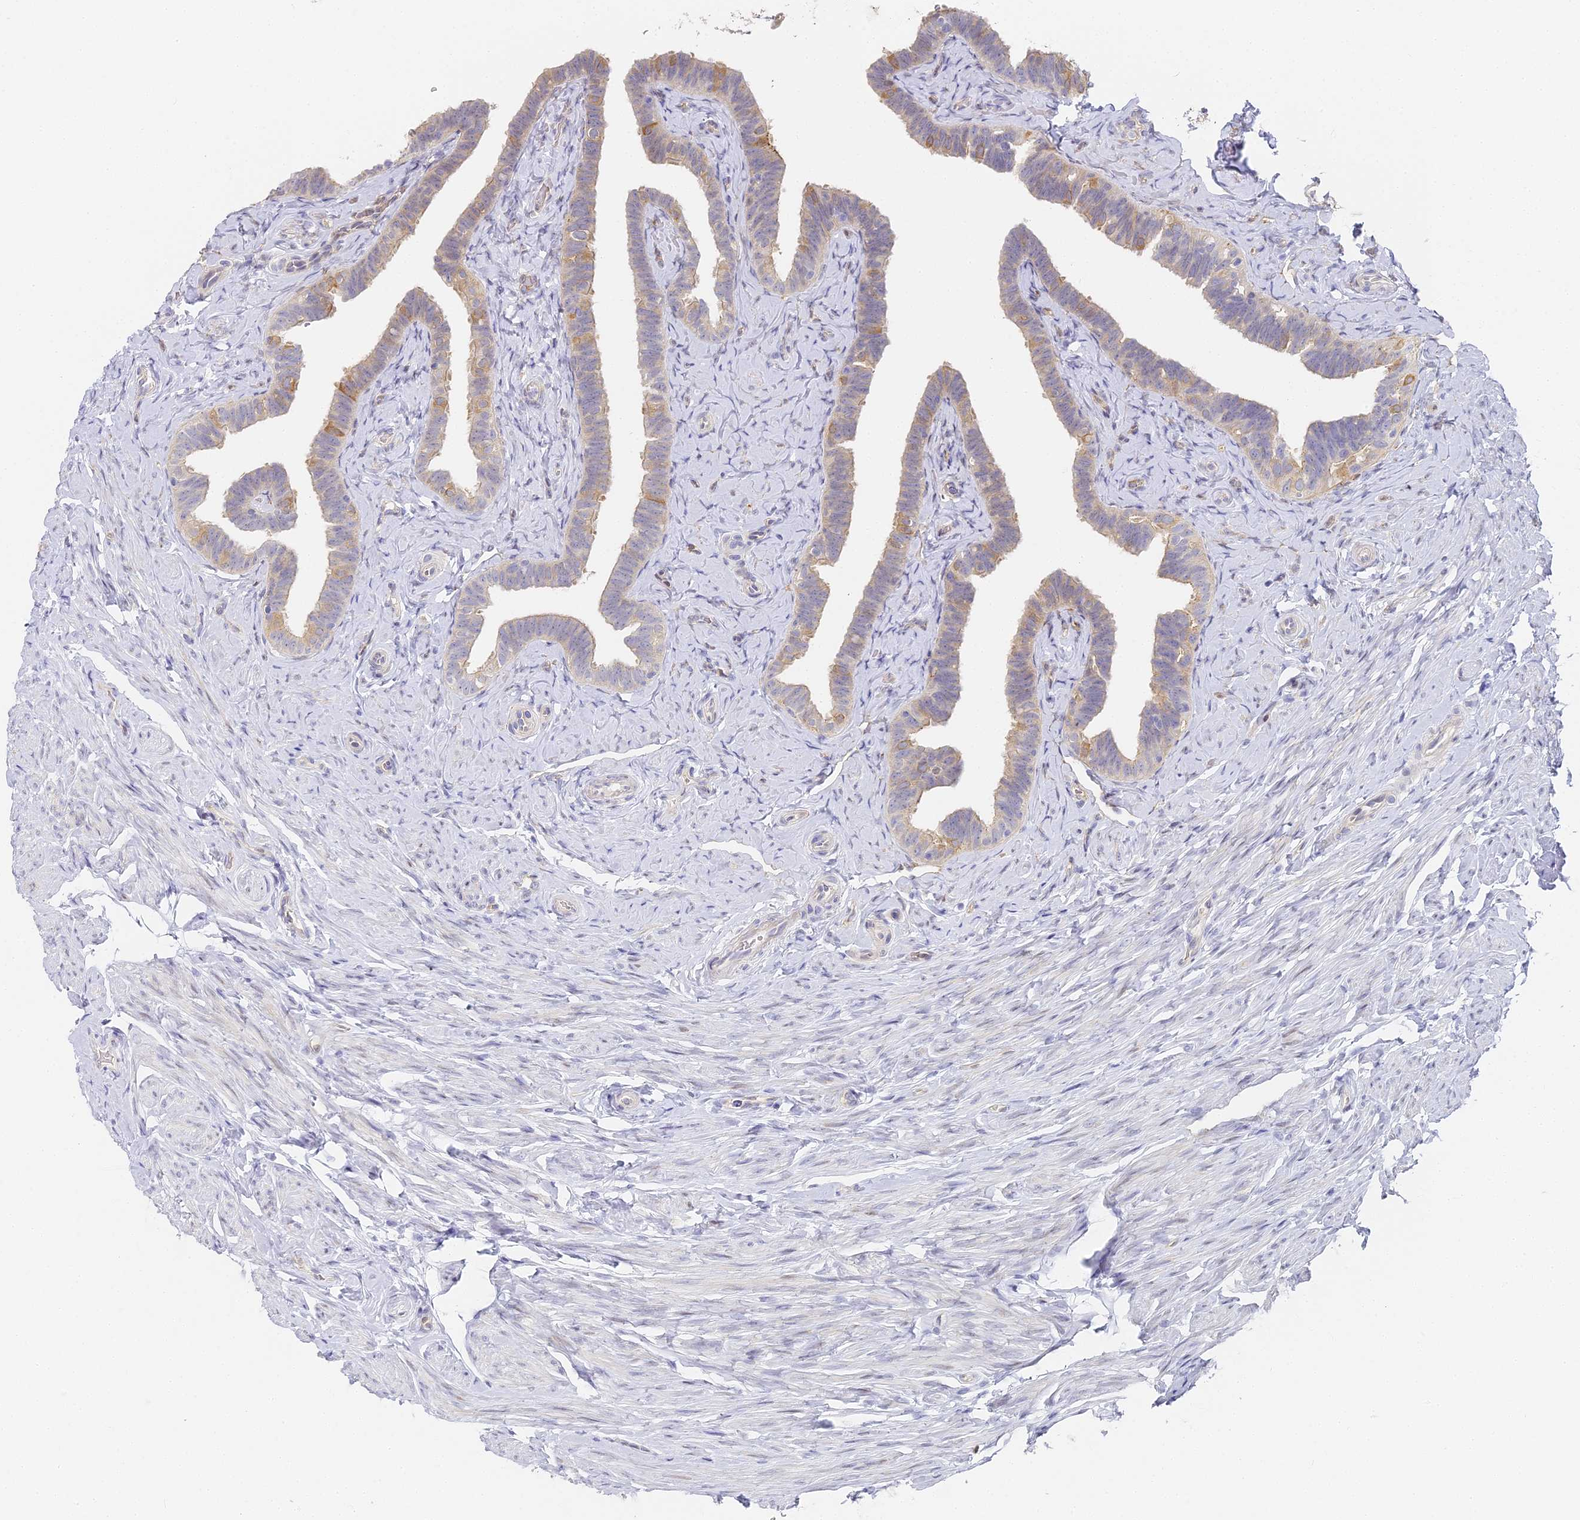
{"staining": {"intensity": "moderate", "quantity": "25%-75%", "location": "cytoplasmic/membranous"}, "tissue": "fallopian tube", "cell_type": "Glandular cells", "image_type": "normal", "snomed": [{"axis": "morphology", "description": "Normal tissue, NOS"}, {"axis": "topography", "description": "Fallopian tube"}], "caption": "The photomicrograph shows staining of unremarkable fallopian tube, revealing moderate cytoplasmic/membranous protein staining (brown color) within glandular cells. (DAB = brown stain, brightfield microscopy at high magnification).", "gene": "GJA1", "patient": {"sex": "female", "age": 39}}